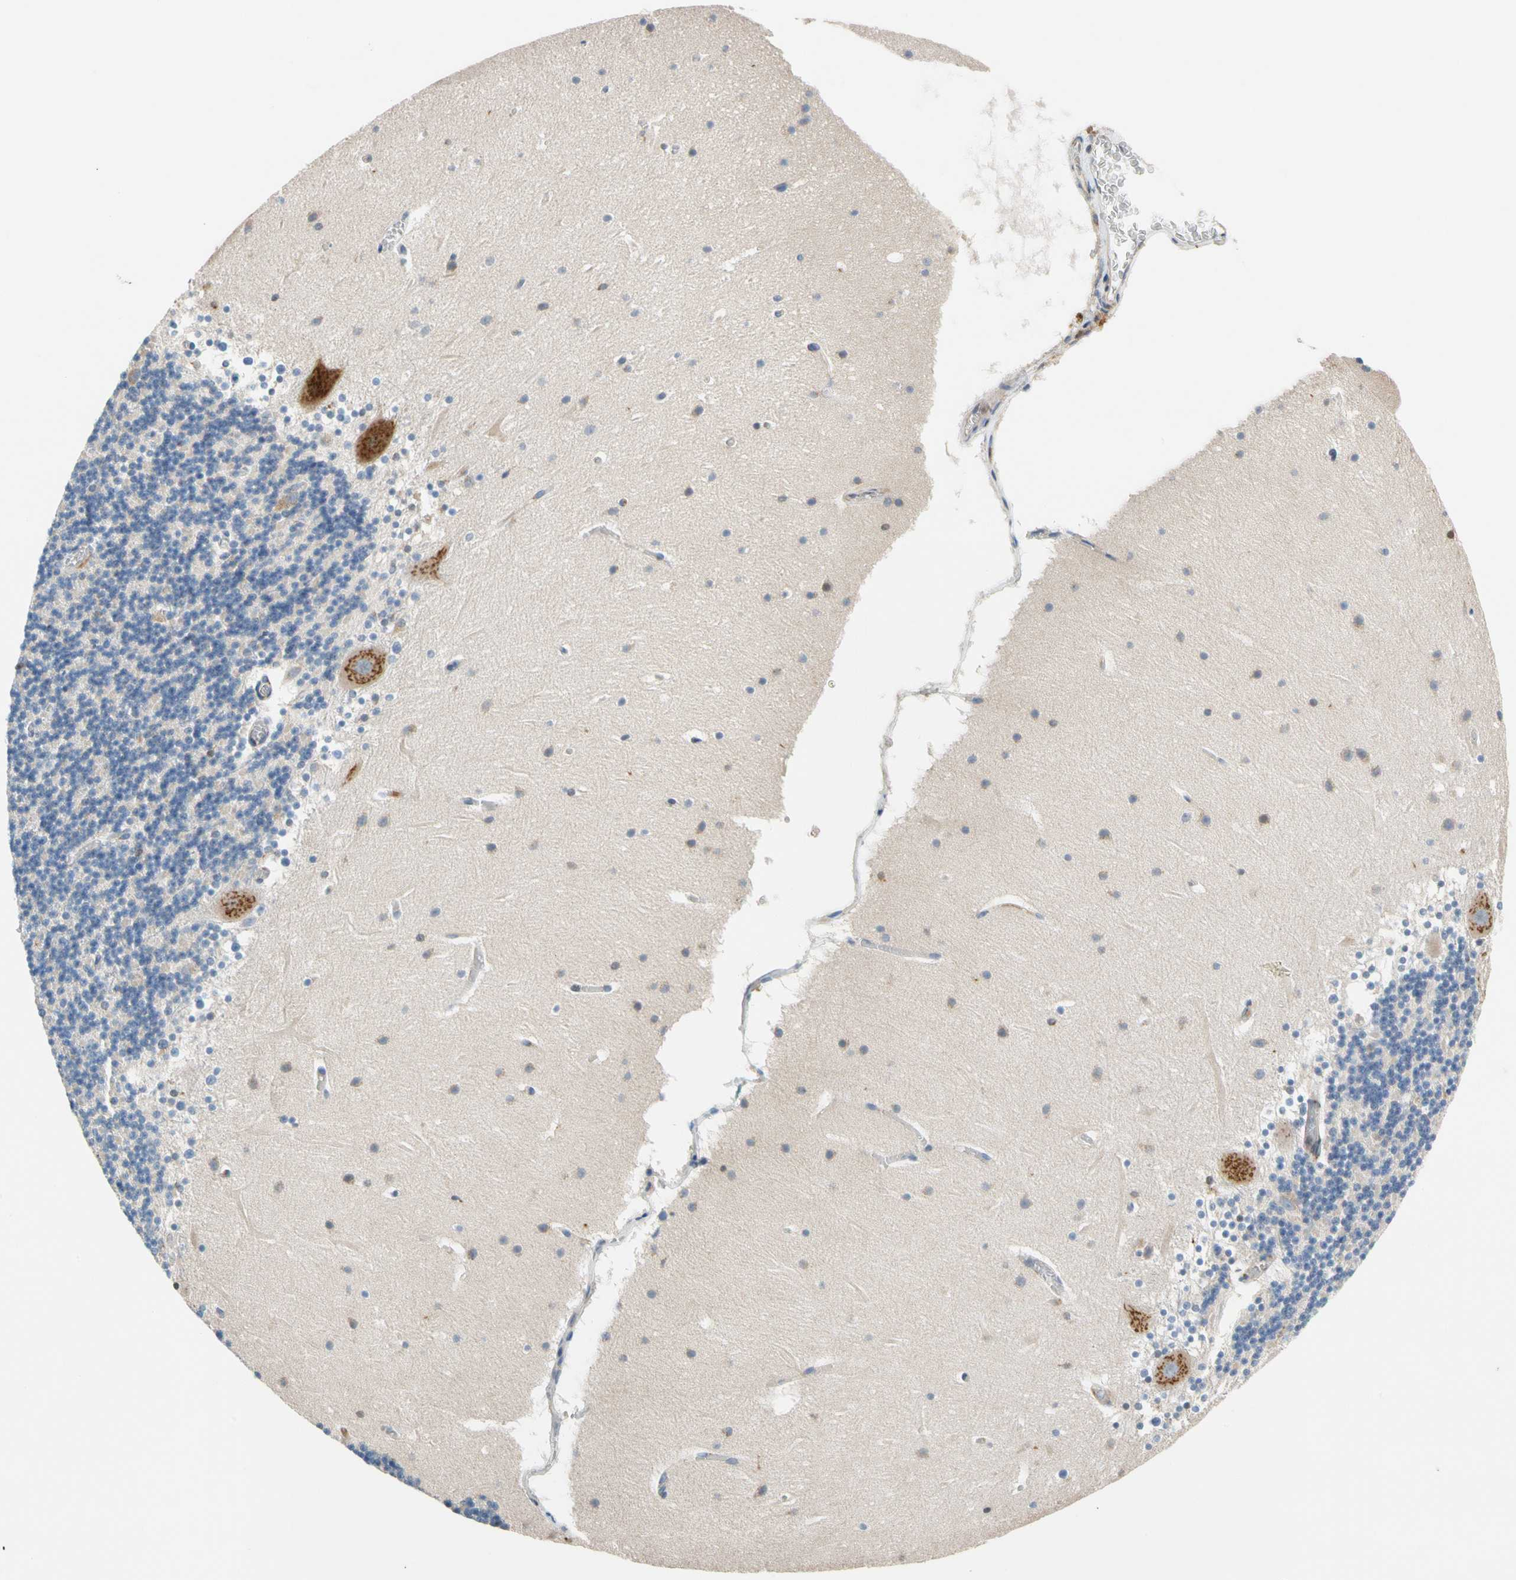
{"staining": {"intensity": "negative", "quantity": "none", "location": "none"}, "tissue": "cerebellum", "cell_type": "Cells in granular layer", "image_type": "normal", "snomed": [{"axis": "morphology", "description": "Normal tissue, NOS"}, {"axis": "topography", "description": "Cerebellum"}], "caption": "This micrograph is of unremarkable cerebellum stained with immunohistochemistry (IHC) to label a protein in brown with the nuclei are counter-stained blue. There is no positivity in cells in granular layer. (Stains: DAB IHC with hematoxylin counter stain, Microscopy: brightfield microscopy at high magnification).", "gene": "GPSM2", "patient": {"sex": "female", "age": 19}}